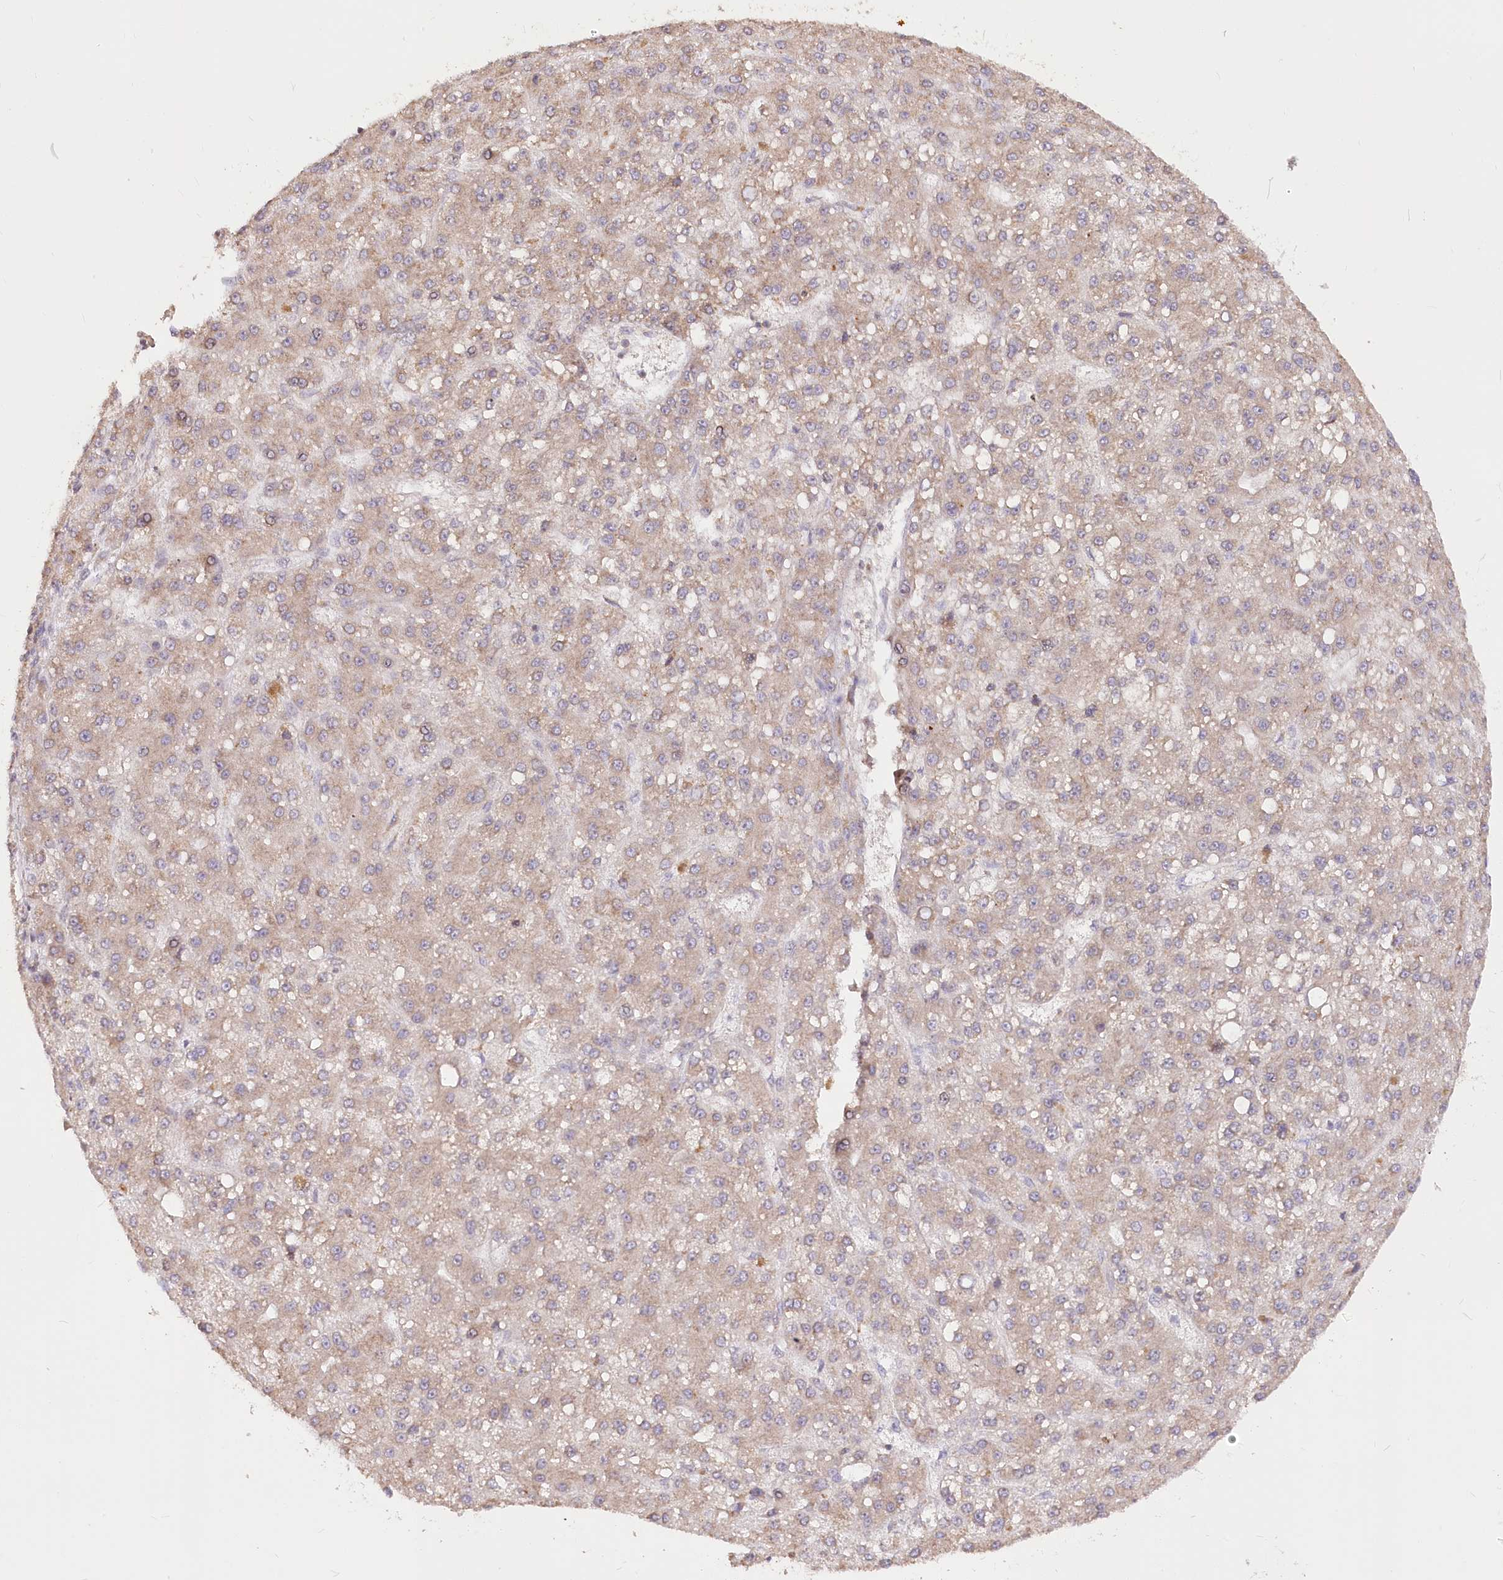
{"staining": {"intensity": "weak", "quantity": ">75%", "location": "cytoplasmic/membranous"}, "tissue": "liver cancer", "cell_type": "Tumor cells", "image_type": "cancer", "snomed": [{"axis": "morphology", "description": "Carcinoma, Hepatocellular, NOS"}, {"axis": "topography", "description": "Liver"}], "caption": "Protein expression analysis of hepatocellular carcinoma (liver) demonstrates weak cytoplasmic/membranous staining in approximately >75% of tumor cells.", "gene": "STT3B", "patient": {"sex": "male", "age": 67}}